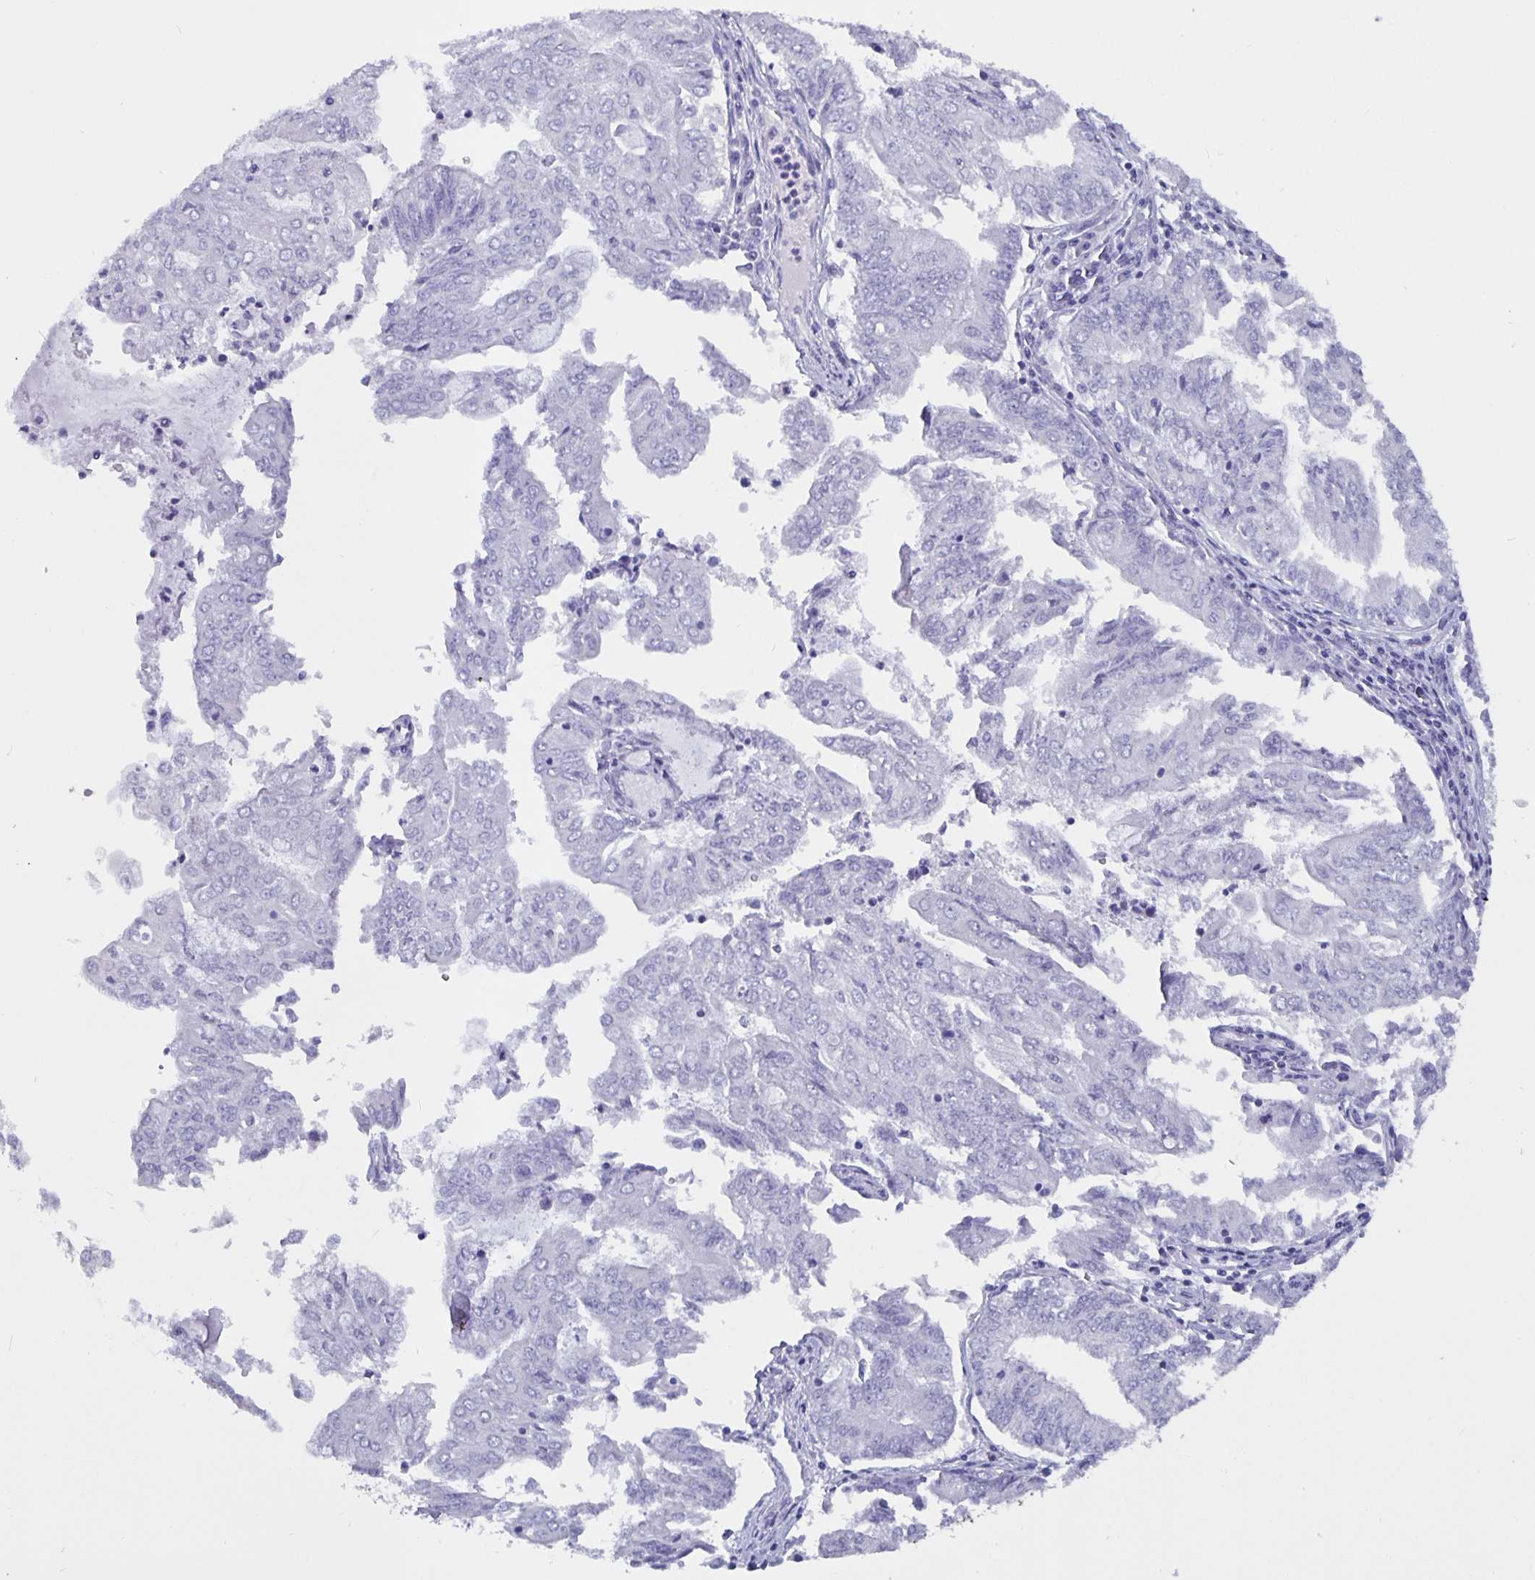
{"staining": {"intensity": "negative", "quantity": "none", "location": "none"}, "tissue": "endometrial cancer", "cell_type": "Tumor cells", "image_type": "cancer", "snomed": [{"axis": "morphology", "description": "Adenocarcinoma, NOS"}, {"axis": "topography", "description": "Endometrium"}], "caption": "Endometrial cancer (adenocarcinoma) was stained to show a protein in brown. There is no significant staining in tumor cells.", "gene": "ODF3B", "patient": {"sex": "female", "age": 61}}